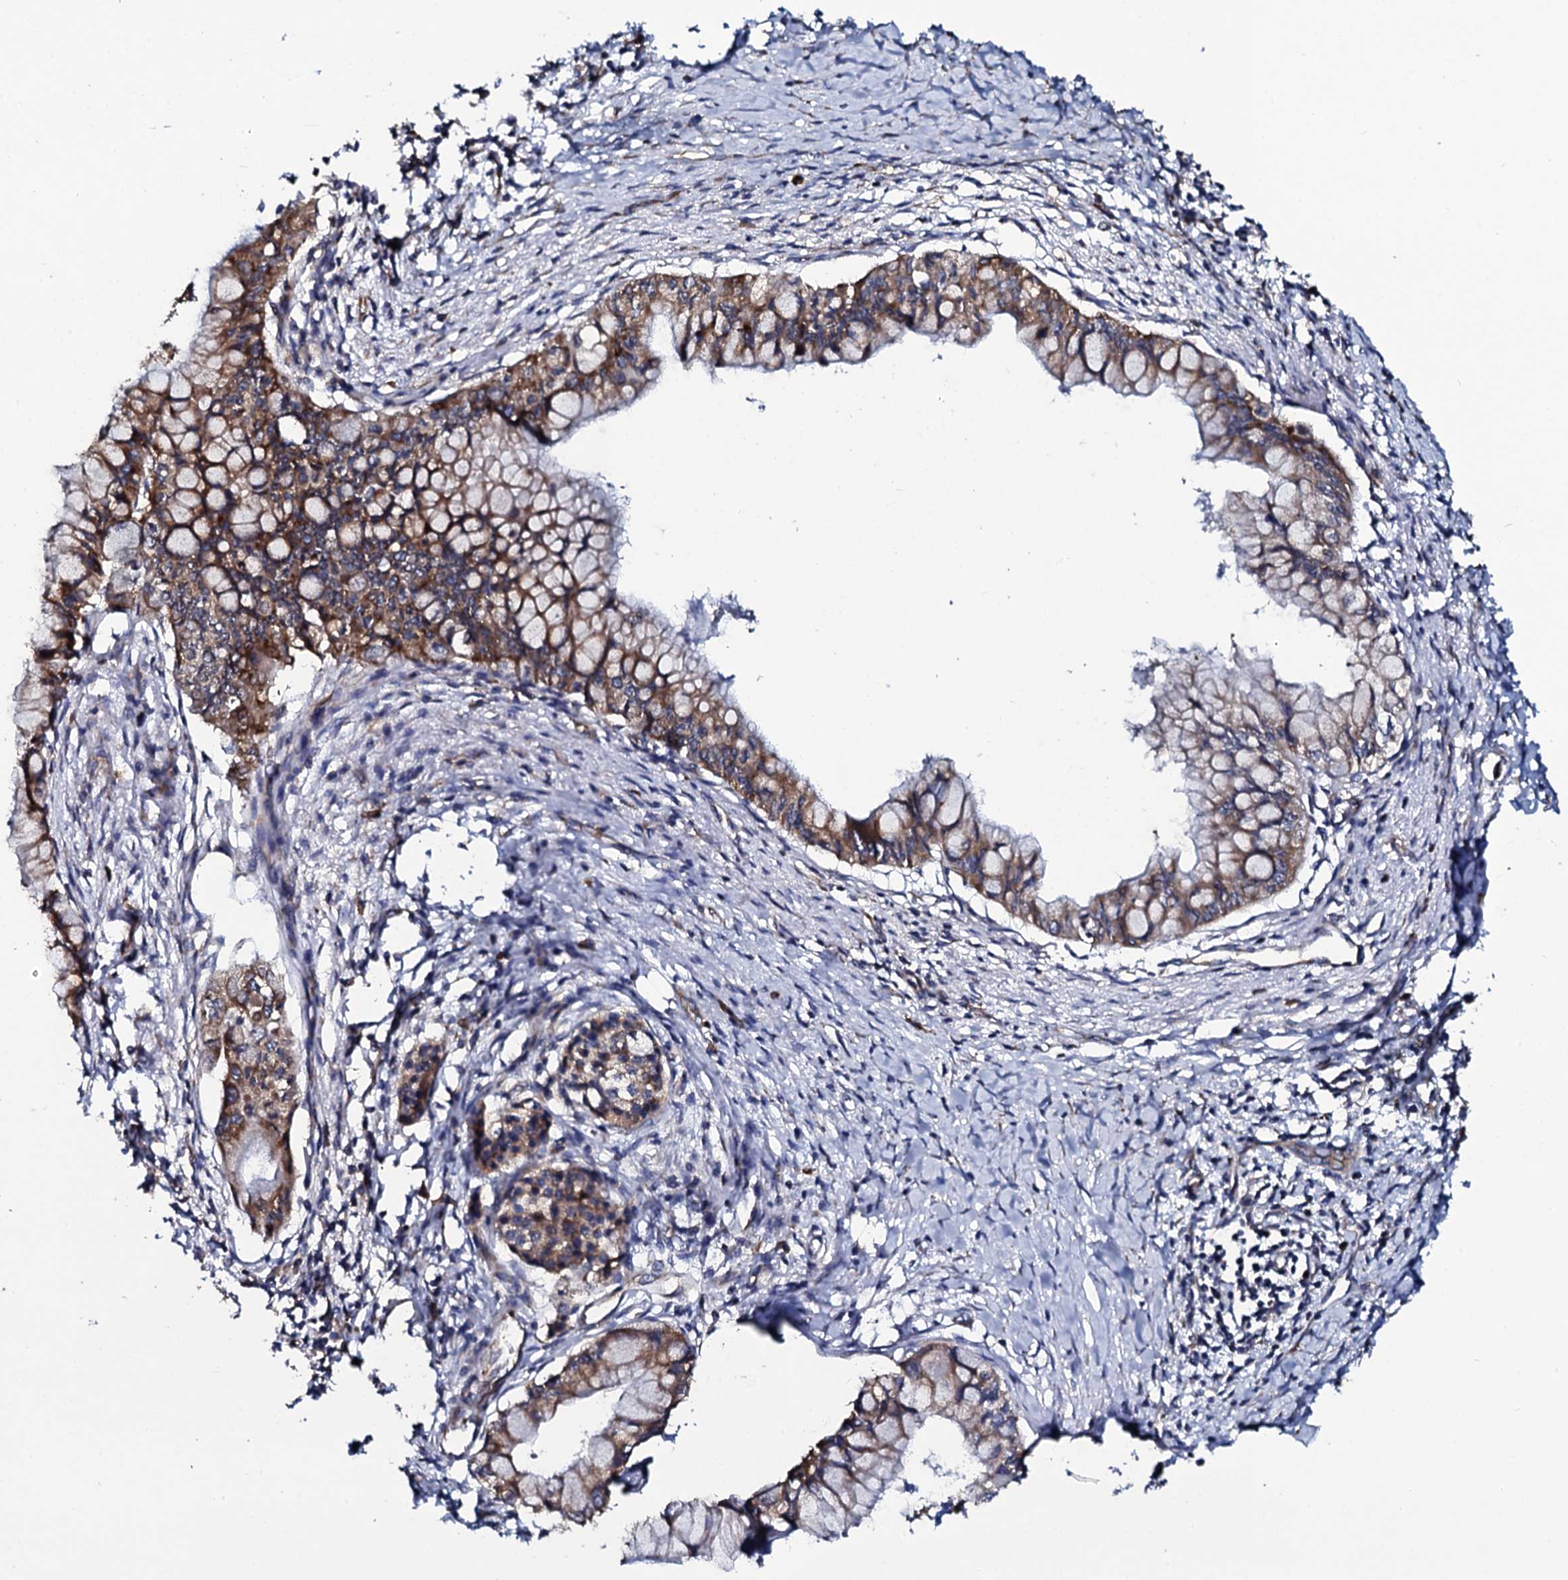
{"staining": {"intensity": "moderate", "quantity": ">75%", "location": "cytoplasmic/membranous"}, "tissue": "pancreatic cancer", "cell_type": "Tumor cells", "image_type": "cancer", "snomed": [{"axis": "morphology", "description": "Adenocarcinoma, NOS"}, {"axis": "topography", "description": "Pancreas"}], "caption": "Pancreatic adenocarcinoma tissue demonstrates moderate cytoplasmic/membranous positivity in approximately >75% of tumor cells The staining was performed using DAB (3,3'-diaminobenzidine) to visualize the protein expression in brown, while the nuclei were stained in blue with hematoxylin (Magnification: 20x).", "gene": "SPTY2D1", "patient": {"sex": "male", "age": 48}}